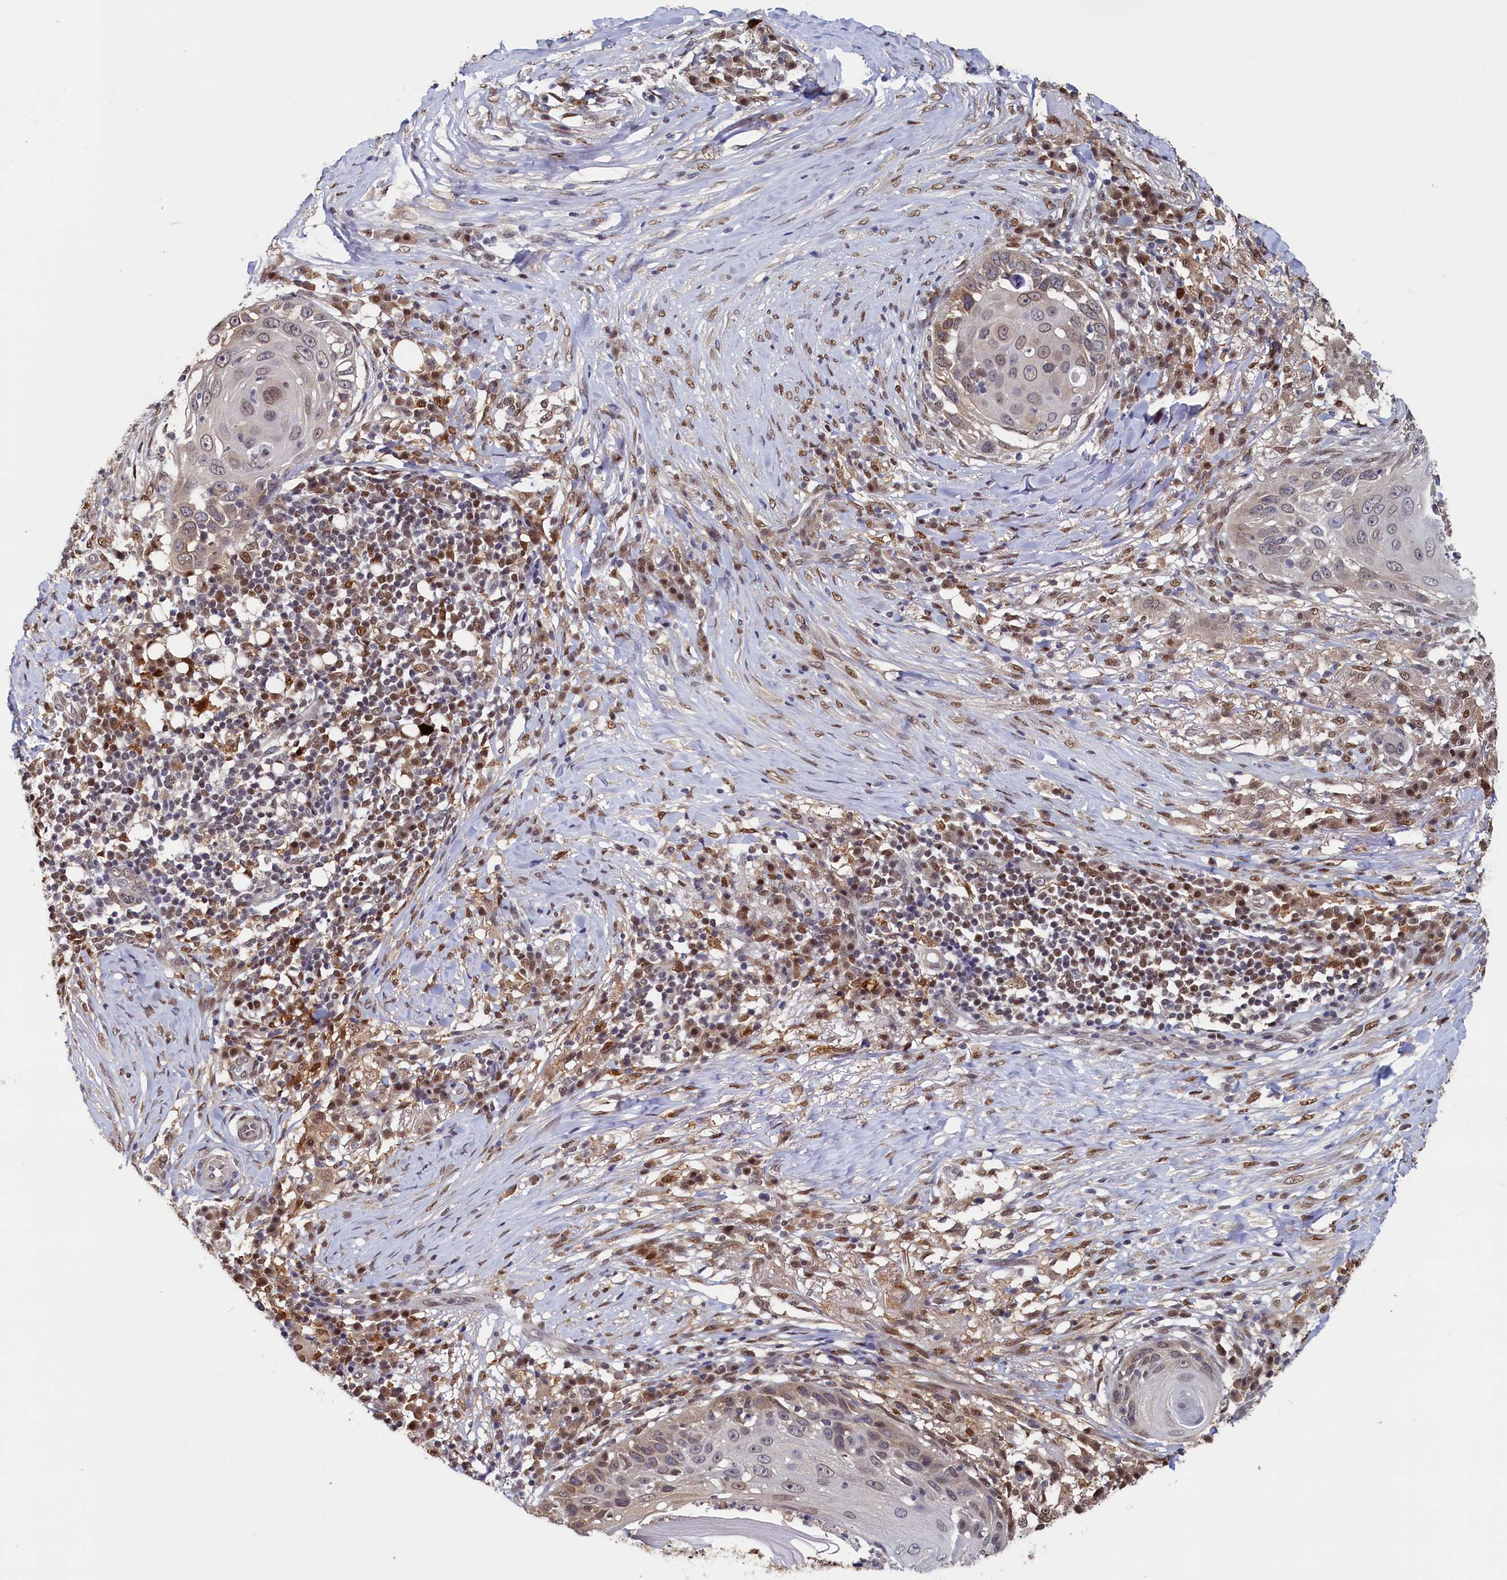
{"staining": {"intensity": "weak", "quantity": "25%-75%", "location": "nuclear"}, "tissue": "skin cancer", "cell_type": "Tumor cells", "image_type": "cancer", "snomed": [{"axis": "morphology", "description": "Squamous cell carcinoma, NOS"}, {"axis": "topography", "description": "Skin"}], "caption": "Protein expression analysis of skin squamous cell carcinoma reveals weak nuclear expression in about 25%-75% of tumor cells.", "gene": "AHCY", "patient": {"sex": "female", "age": 44}}